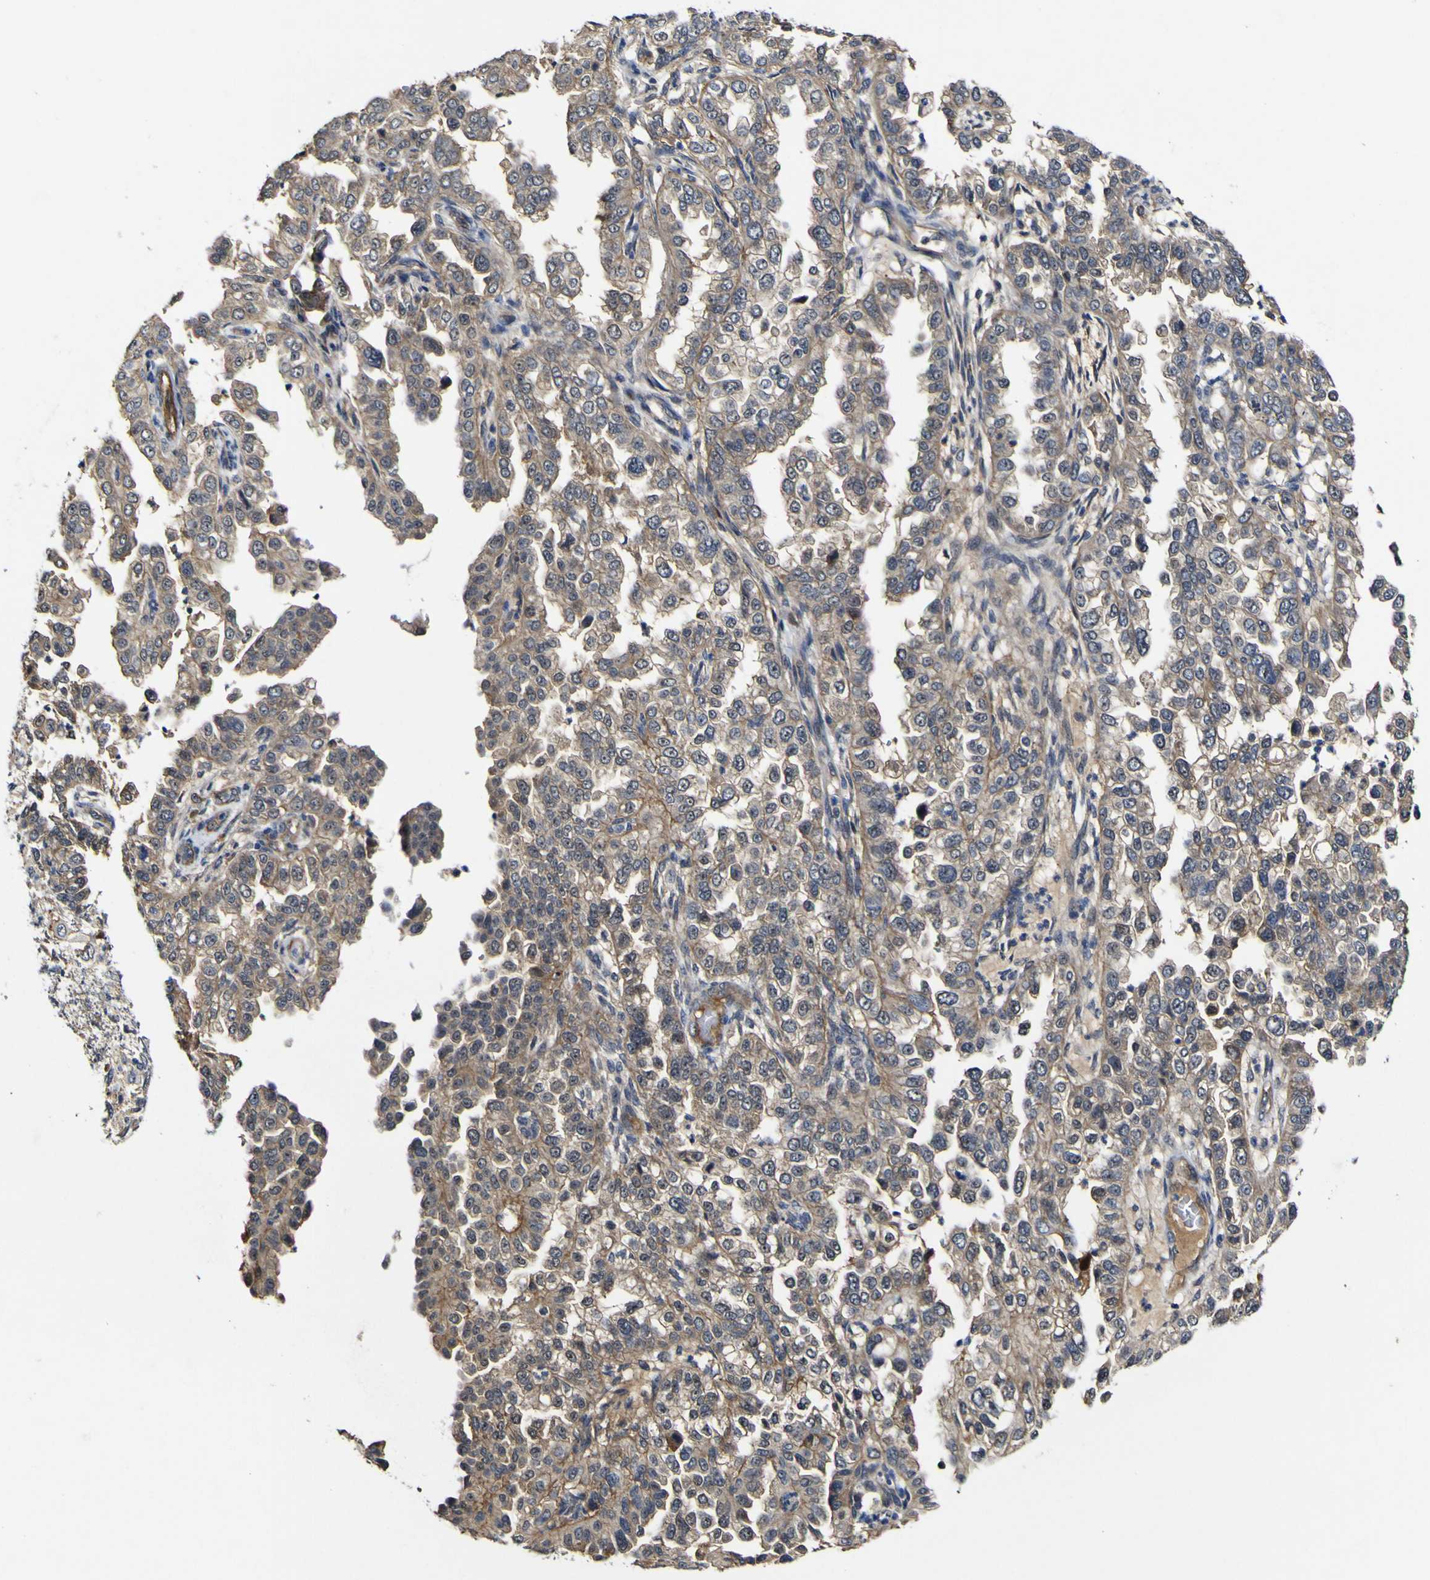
{"staining": {"intensity": "weak", "quantity": ">75%", "location": "cytoplasmic/membranous"}, "tissue": "endometrial cancer", "cell_type": "Tumor cells", "image_type": "cancer", "snomed": [{"axis": "morphology", "description": "Adenocarcinoma, NOS"}, {"axis": "topography", "description": "Endometrium"}], "caption": "The image demonstrates immunohistochemical staining of endometrial adenocarcinoma. There is weak cytoplasmic/membranous staining is seen in approximately >75% of tumor cells.", "gene": "CCL2", "patient": {"sex": "female", "age": 85}}